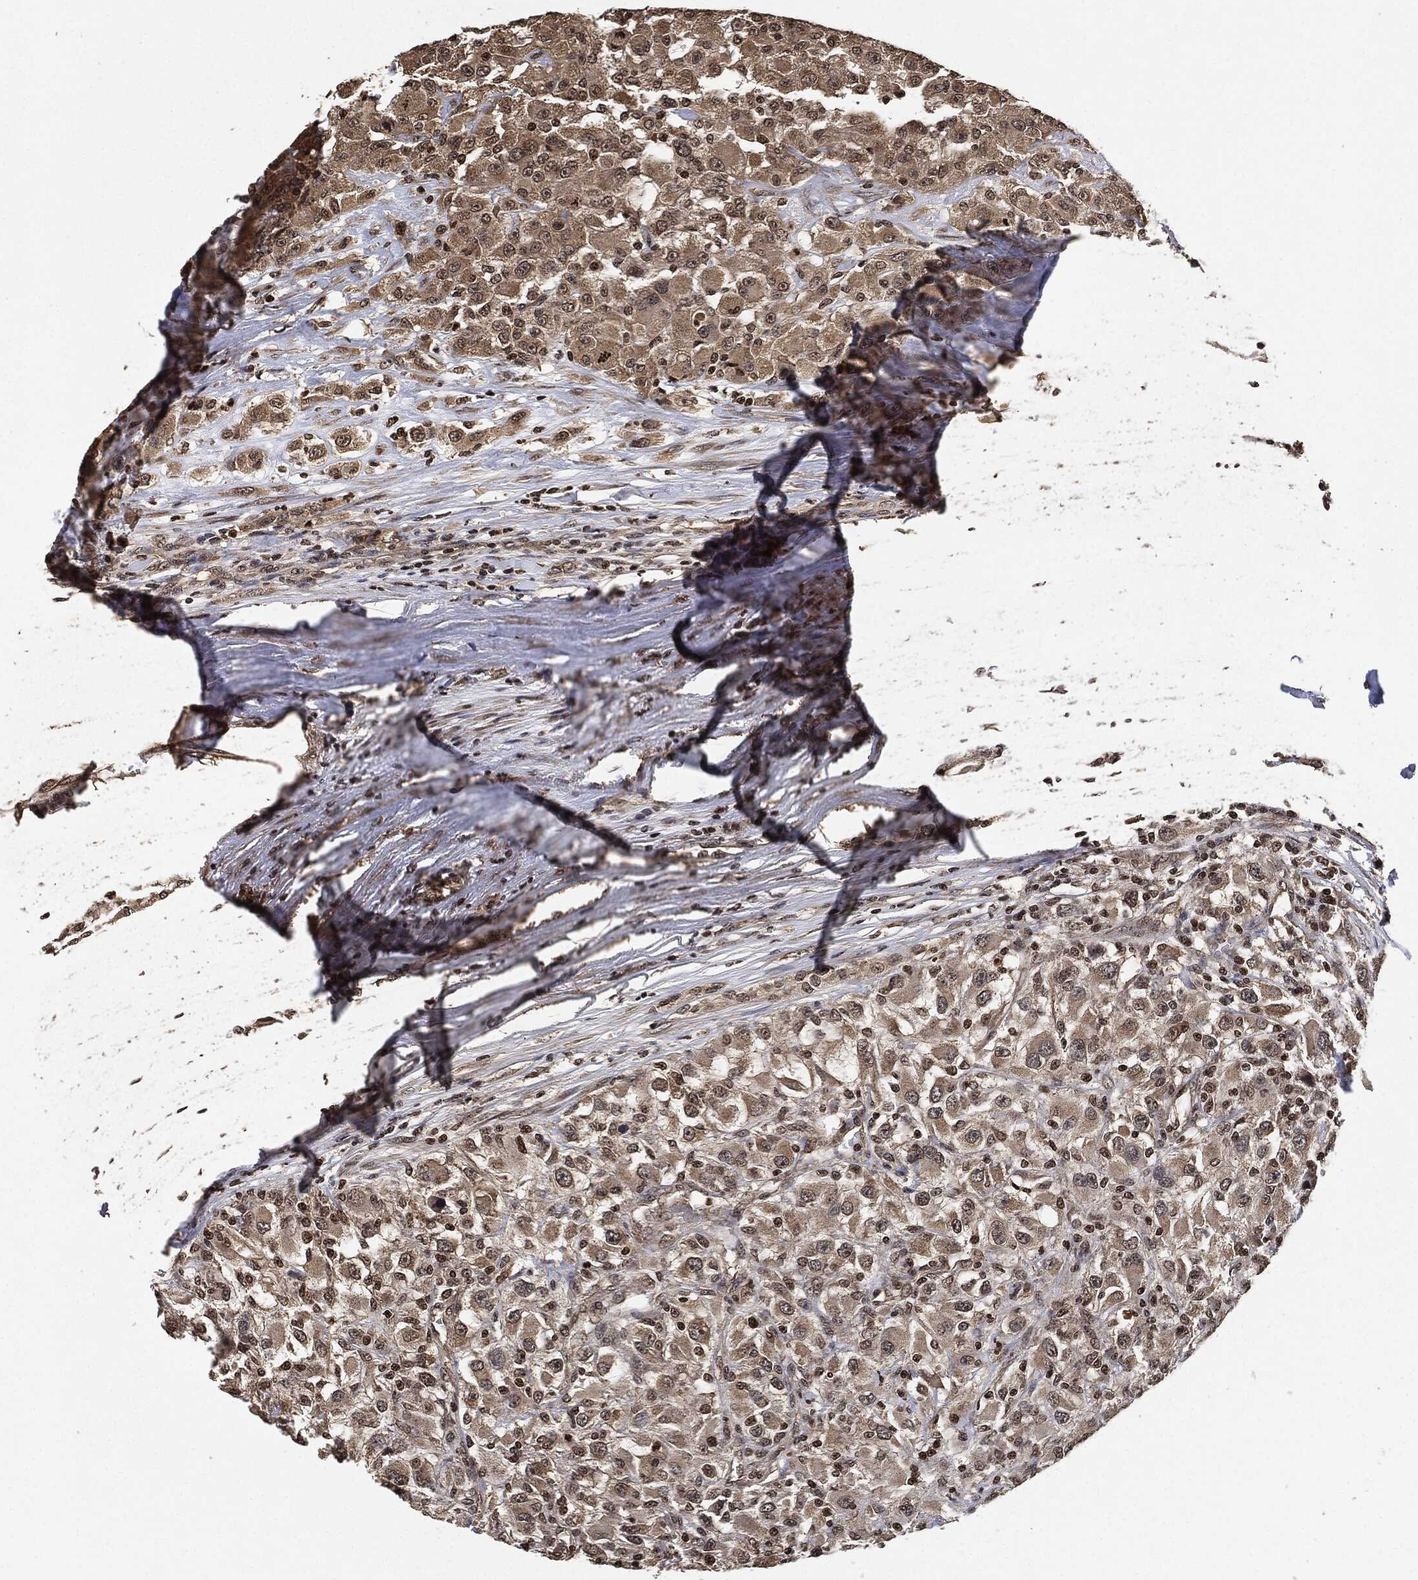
{"staining": {"intensity": "negative", "quantity": "none", "location": "none"}, "tissue": "renal cancer", "cell_type": "Tumor cells", "image_type": "cancer", "snomed": [{"axis": "morphology", "description": "Adenocarcinoma, NOS"}, {"axis": "topography", "description": "Kidney"}], "caption": "A histopathology image of human adenocarcinoma (renal) is negative for staining in tumor cells. Nuclei are stained in blue.", "gene": "PDK1", "patient": {"sex": "female", "age": 67}}